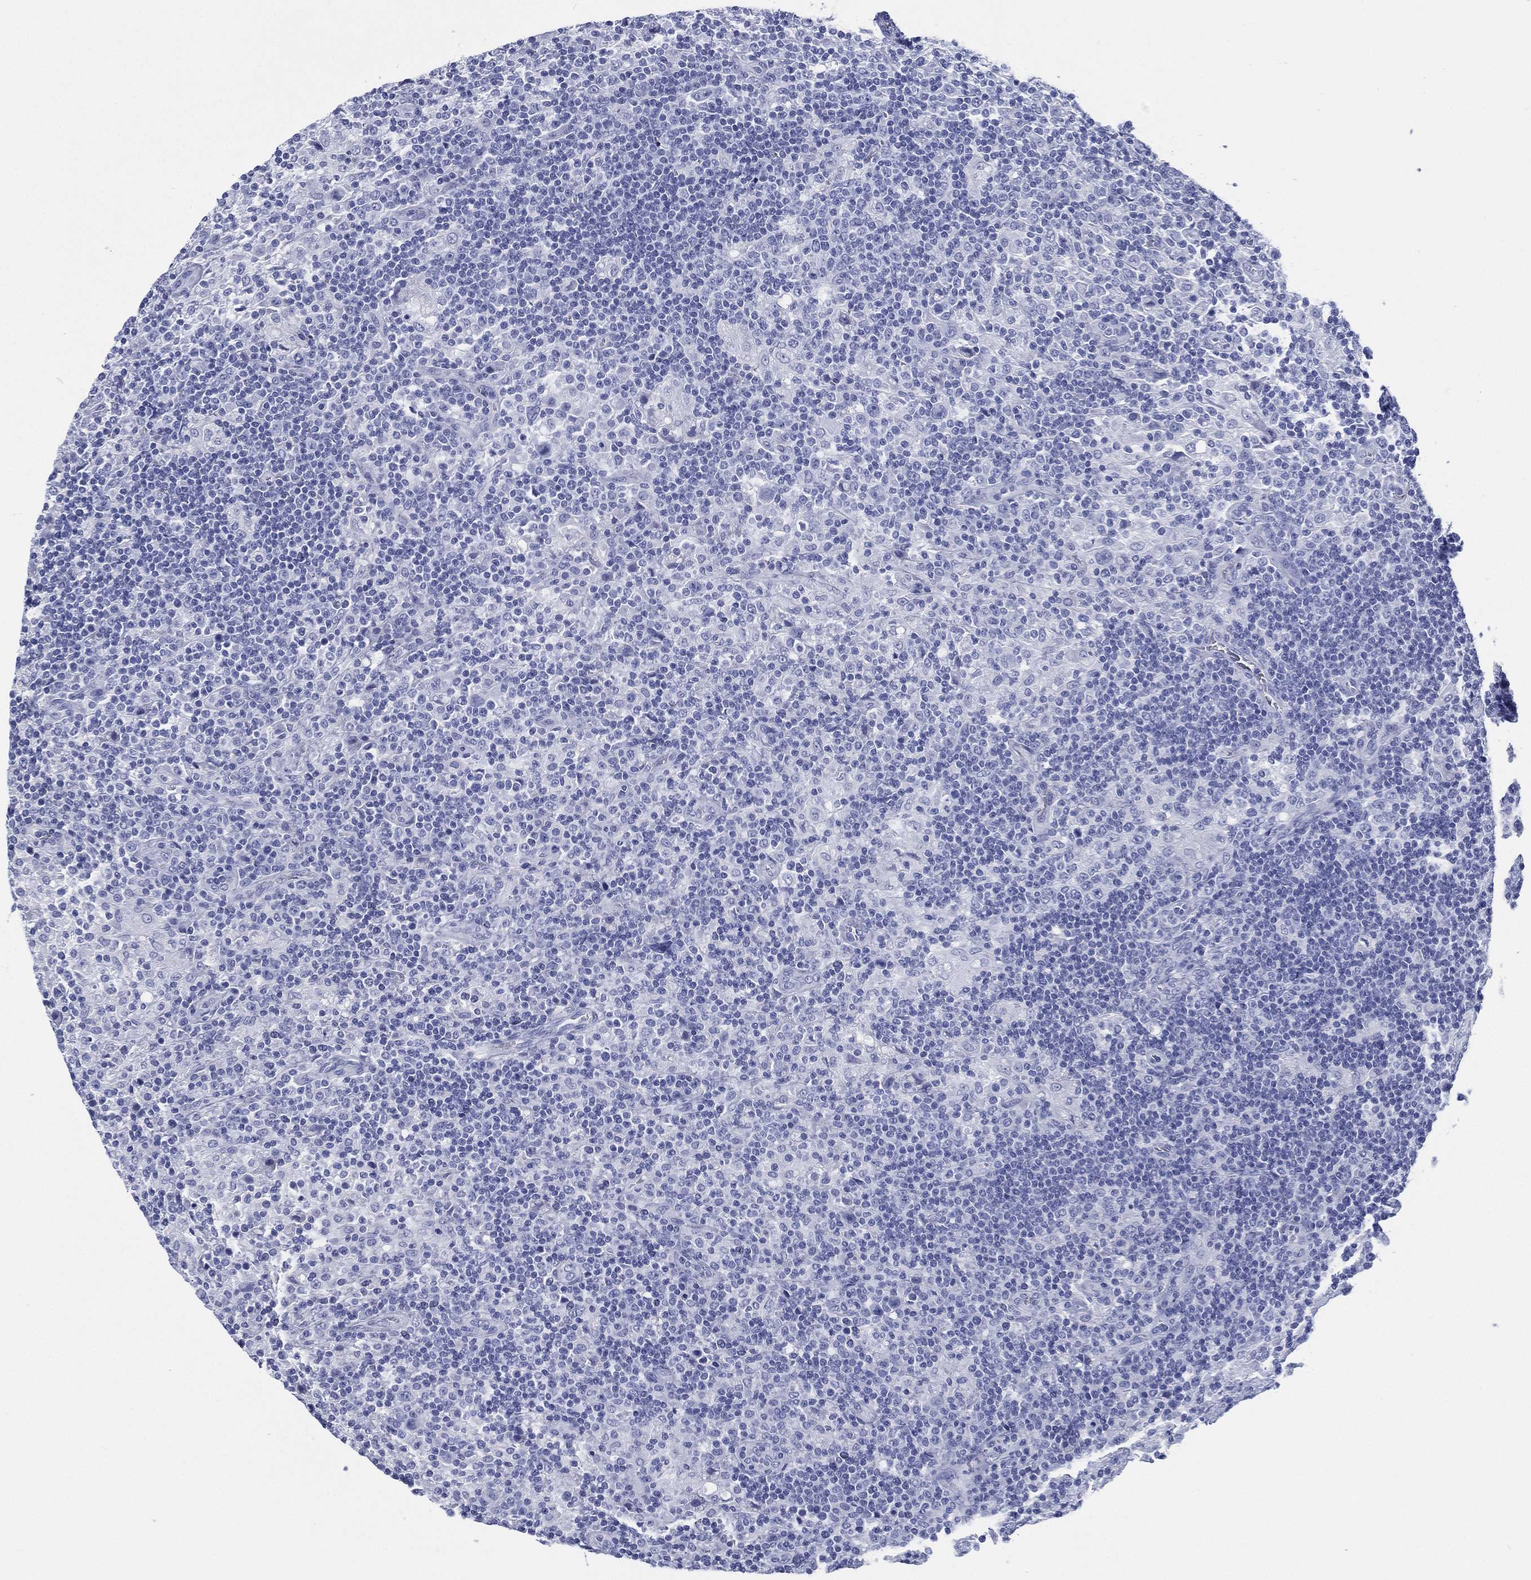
{"staining": {"intensity": "negative", "quantity": "none", "location": "none"}, "tissue": "lymphoma", "cell_type": "Tumor cells", "image_type": "cancer", "snomed": [{"axis": "morphology", "description": "Hodgkin's disease, NOS"}, {"axis": "topography", "description": "Lymph node"}], "caption": "Hodgkin's disease was stained to show a protein in brown. There is no significant expression in tumor cells. The staining is performed using DAB (3,3'-diaminobenzidine) brown chromogen with nuclei counter-stained in using hematoxylin.", "gene": "RSPH4A", "patient": {"sex": "male", "age": 70}}